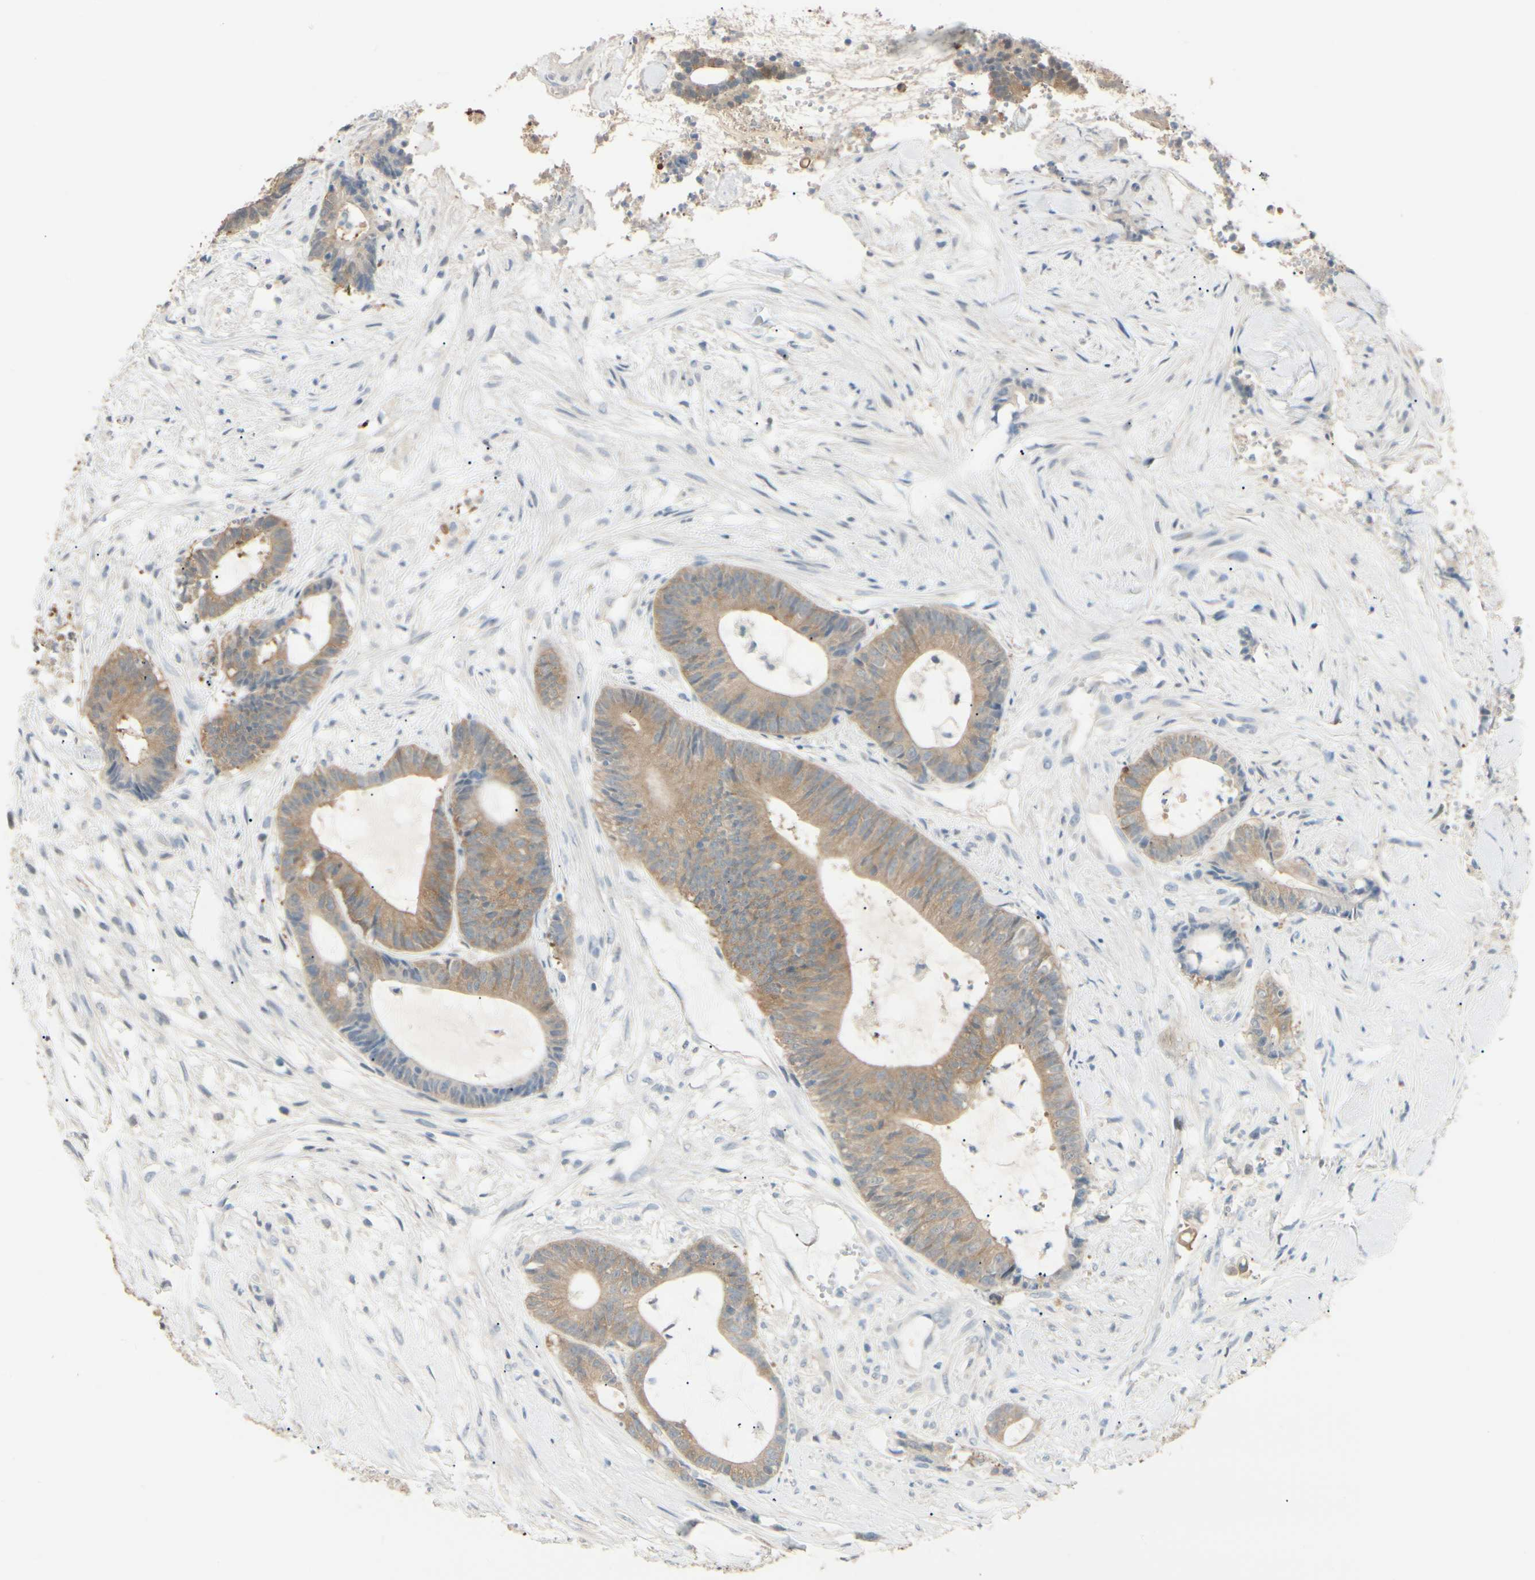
{"staining": {"intensity": "moderate", "quantity": ">75%", "location": "cytoplasmic/membranous"}, "tissue": "colorectal cancer", "cell_type": "Tumor cells", "image_type": "cancer", "snomed": [{"axis": "morphology", "description": "Adenocarcinoma, NOS"}, {"axis": "topography", "description": "Colon"}], "caption": "This image shows IHC staining of adenocarcinoma (colorectal), with medium moderate cytoplasmic/membranous staining in approximately >75% of tumor cells.", "gene": "GNE", "patient": {"sex": "female", "age": 84}}